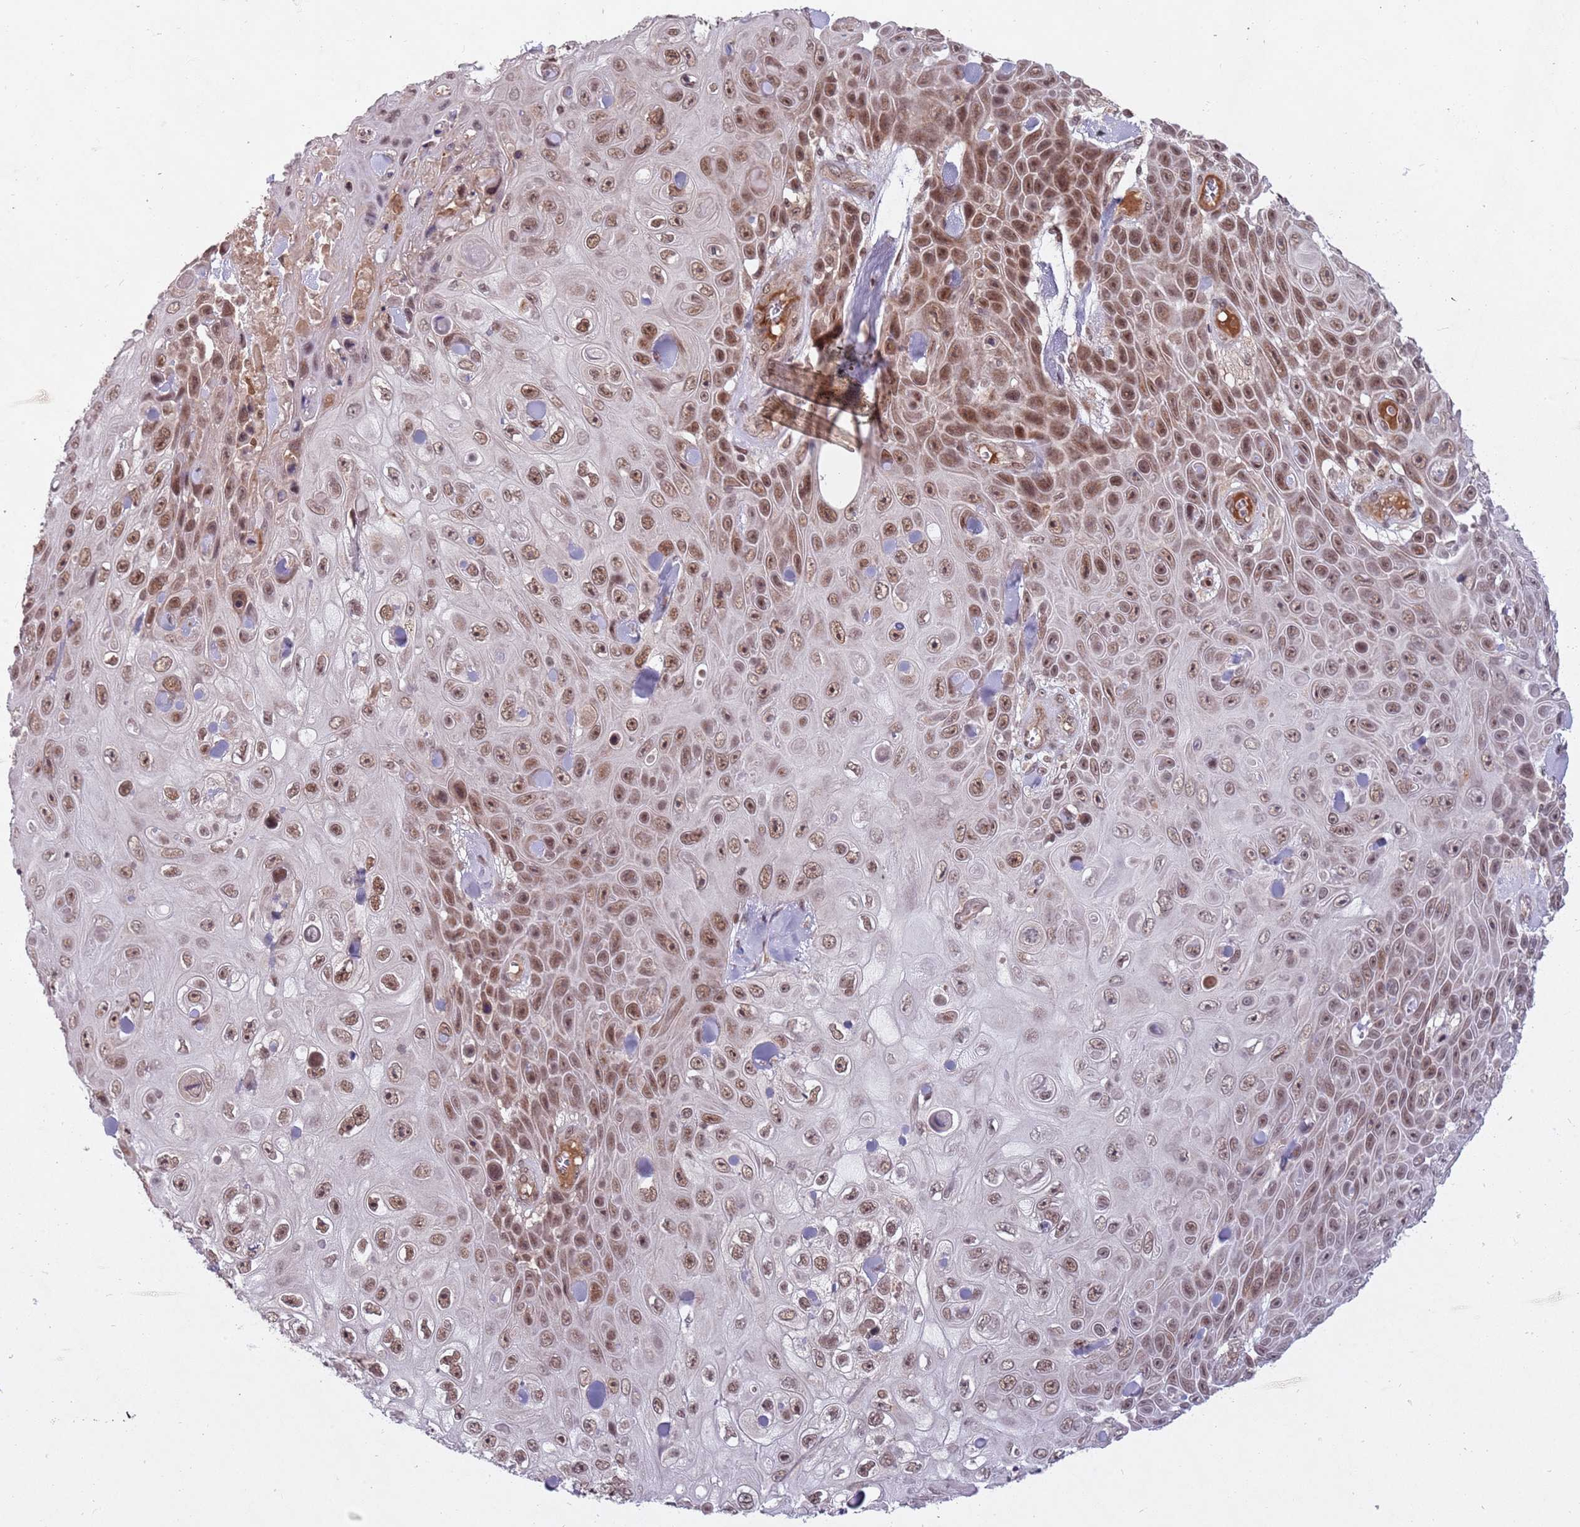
{"staining": {"intensity": "moderate", "quantity": ">75%", "location": "nuclear"}, "tissue": "skin cancer", "cell_type": "Tumor cells", "image_type": "cancer", "snomed": [{"axis": "morphology", "description": "Squamous cell carcinoma, NOS"}, {"axis": "topography", "description": "Skin"}], "caption": "Human skin cancer stained for a protein (brown) demonstrates moderate nuclear positive expression in approximately >75% of tumor cells.", "gene": "SUDS3", "patient": {"sex": "male", "age": 82}}